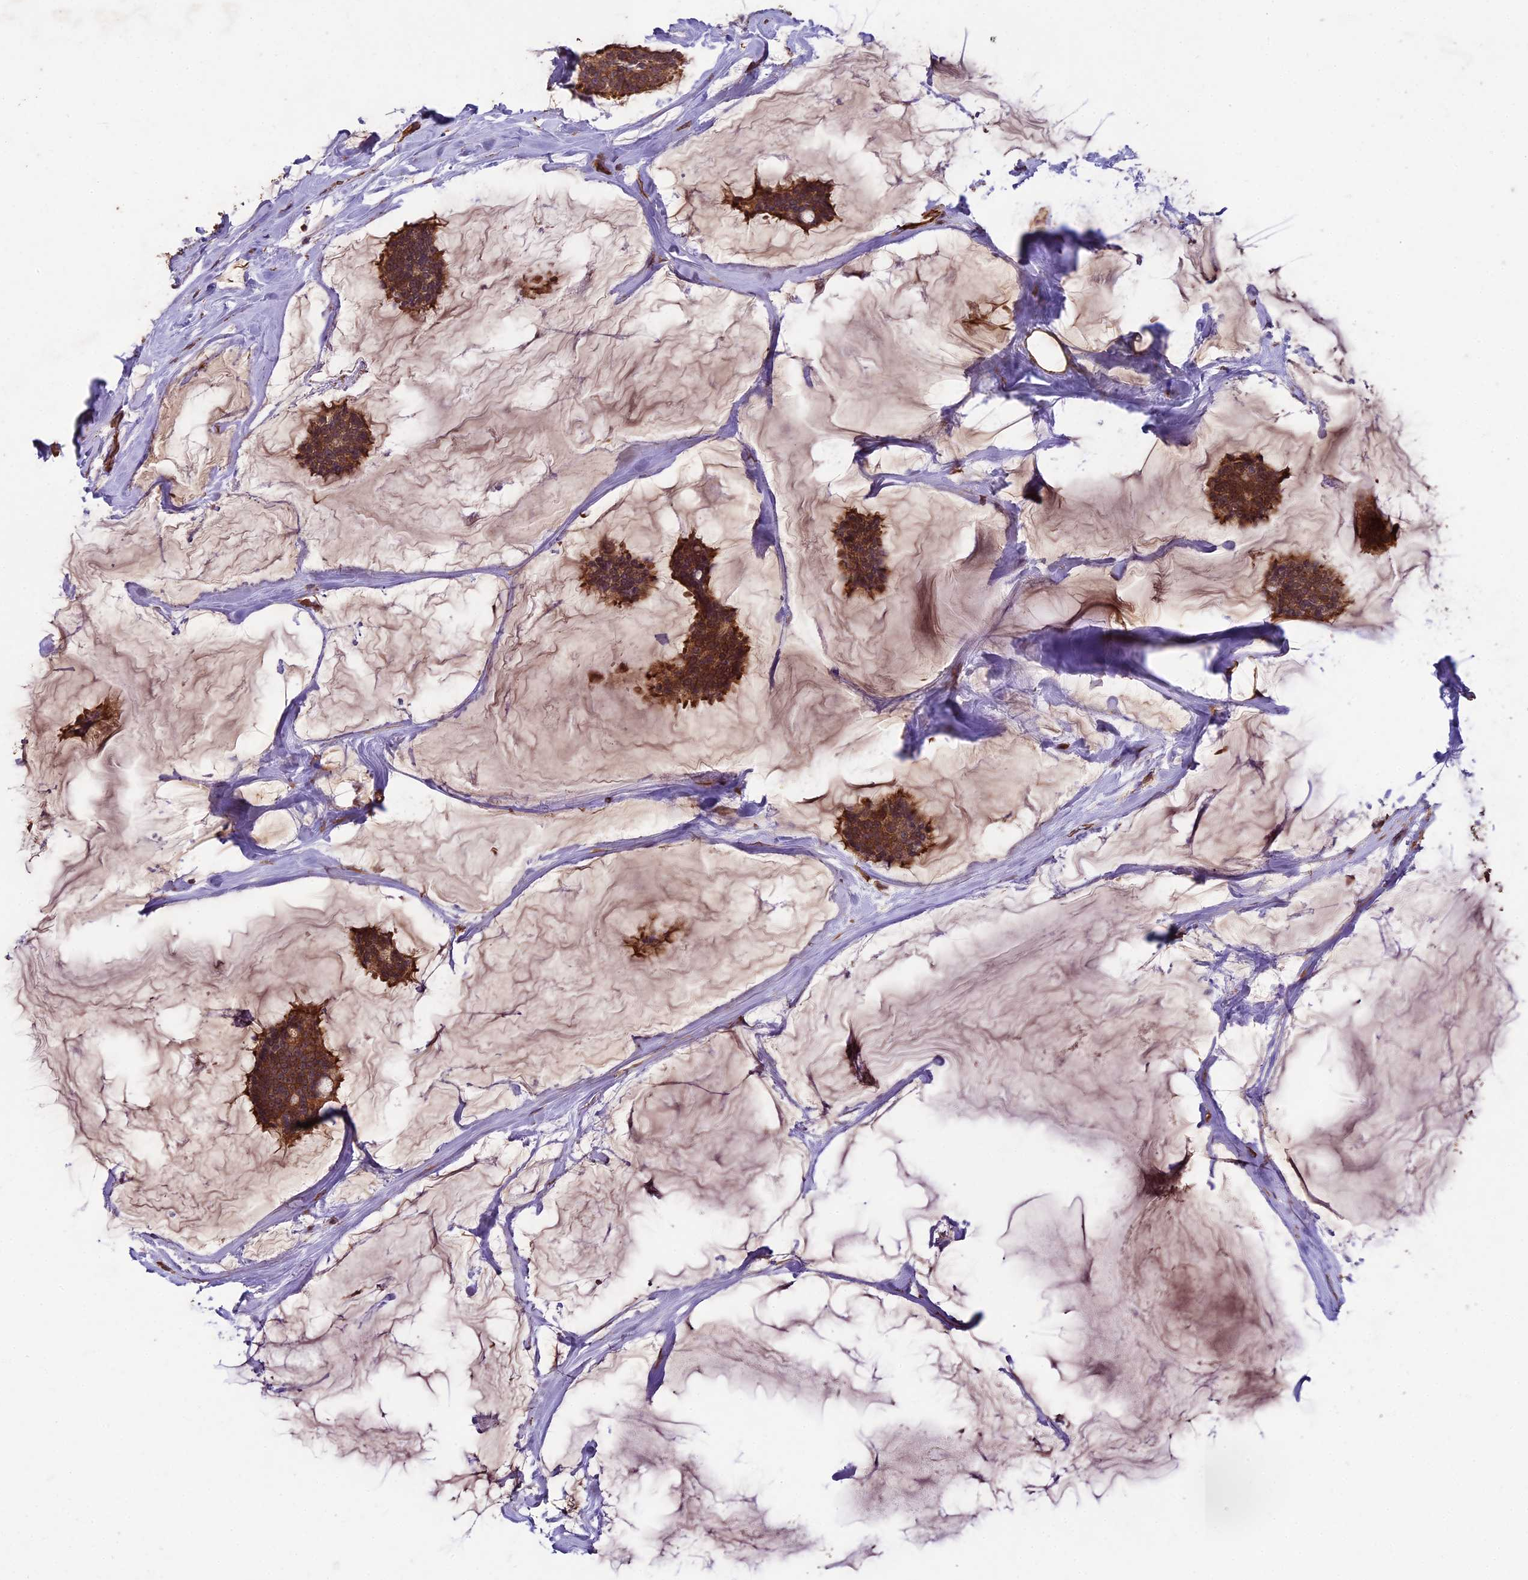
{"staining": {"intensity": "moderate", "quantity": ">75%", "location": "cytoplasmic/membranous"}, "tissue": "breast cancer", "cell_type": "Tumor cells", "image_type": "cancer", "snomed": [{"axis": "morphology", "description": "Duct carcinoma"}, {"axis": "topography", "description": "Breast"}], "caption": "Protein analysis of breast cancer tissue displays moderate cytoplasmic/membranous expression in about >75% of tumor cells. The staining is performed using DAB brown chromogen to label protein expression. The nuclei are counter-stained blue using hematoxylin.", "gene": "TTLL10", "patient": {"sex": "female", "age": 93}}